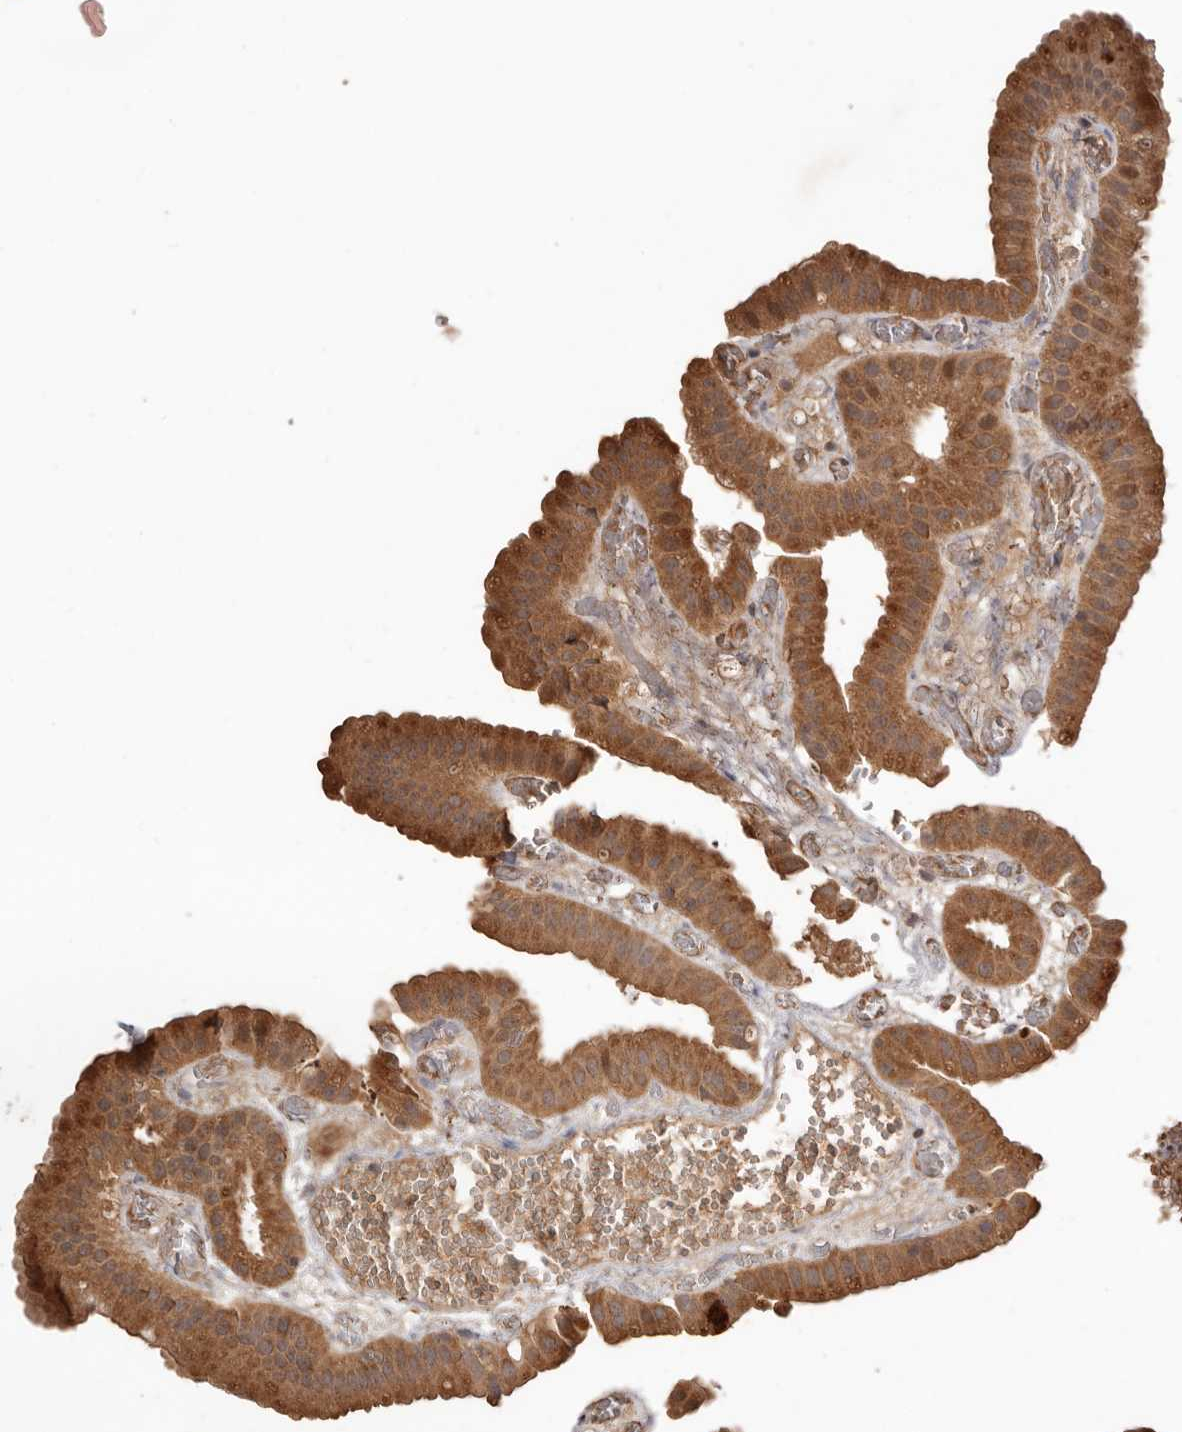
{"staining": {"intensity": "moderate", "quantity": ">75%", "location": "cytoplasmic/membranous"}, "tissue": "gallbladder", "cell_type": "Glandular cells", "image_type": "normal", "snomed": [{"axis": "morphology", "description": "Normal tissue, NOS"}, {"axis": "topography", "description": "Gallbladder"}], "caption": "A medium amount of moderate cytoplasmic/membranous staining is appreciated in about >75% of glandular cells in unremarkable gallbladder. Using DAB (3,3'-diaminobenzidine) (brown) and hematoxylin (blue) stains, captured at high magnification using brightfield microscopy.", "gene": "RWDD1", "patient": {"sex": "female", "age": 64}}